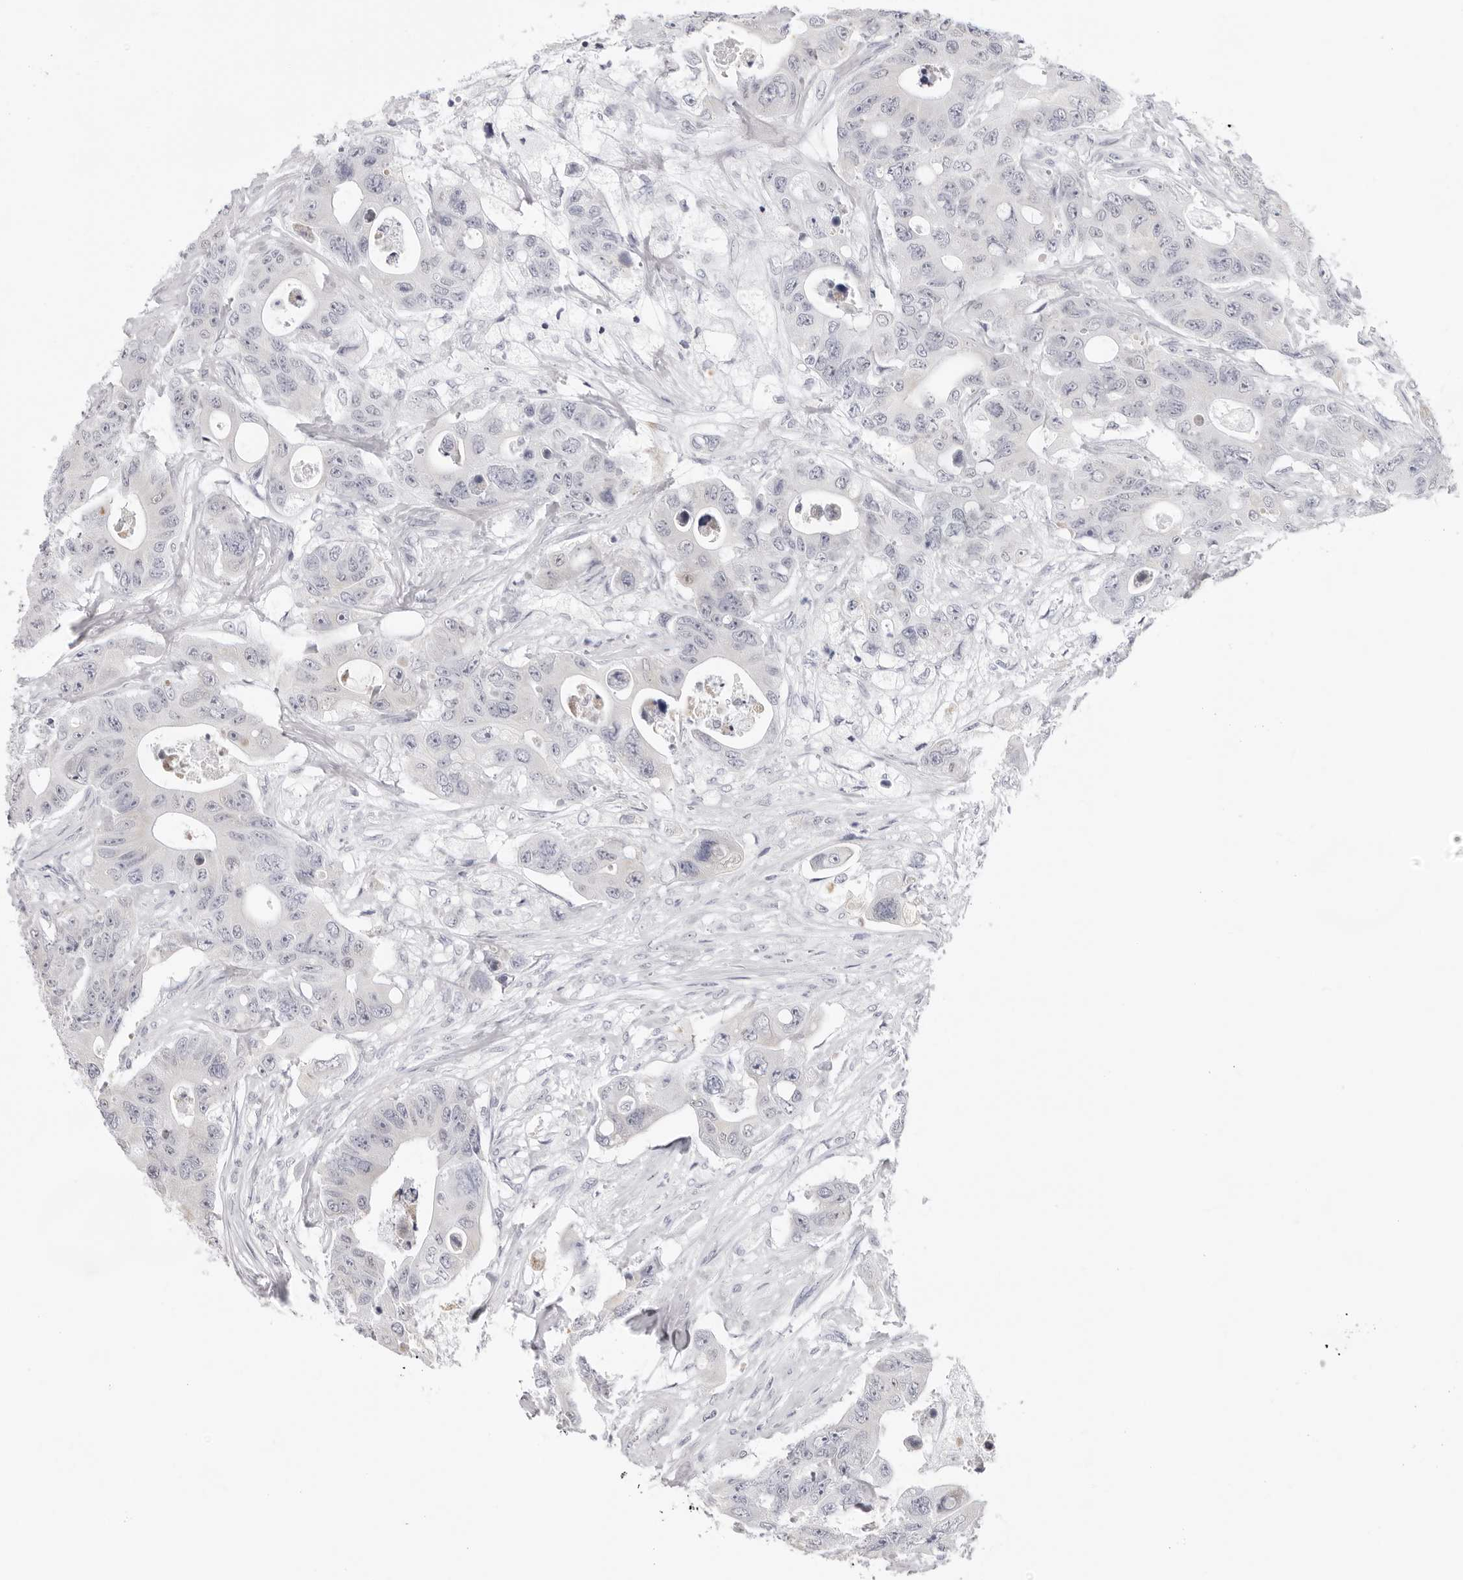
{"staining": {"intensity": "negative", "quantity": "none", "location": "none"}, "tissue": "colorectal cancer", "cell_type": "Tumor cells", "image_type": "cancer", "snomed": [{"axis": "morphology", "description": "Adenocarcinoma, NOS"}, {"axis": "topography", "description": "Colon"}], "caption": "Tumor cells show no significant protein positivity in adenocarcinoma (colorectal).", "gene": "FDPS", "patient": {"sex": "female", "age": 46}}